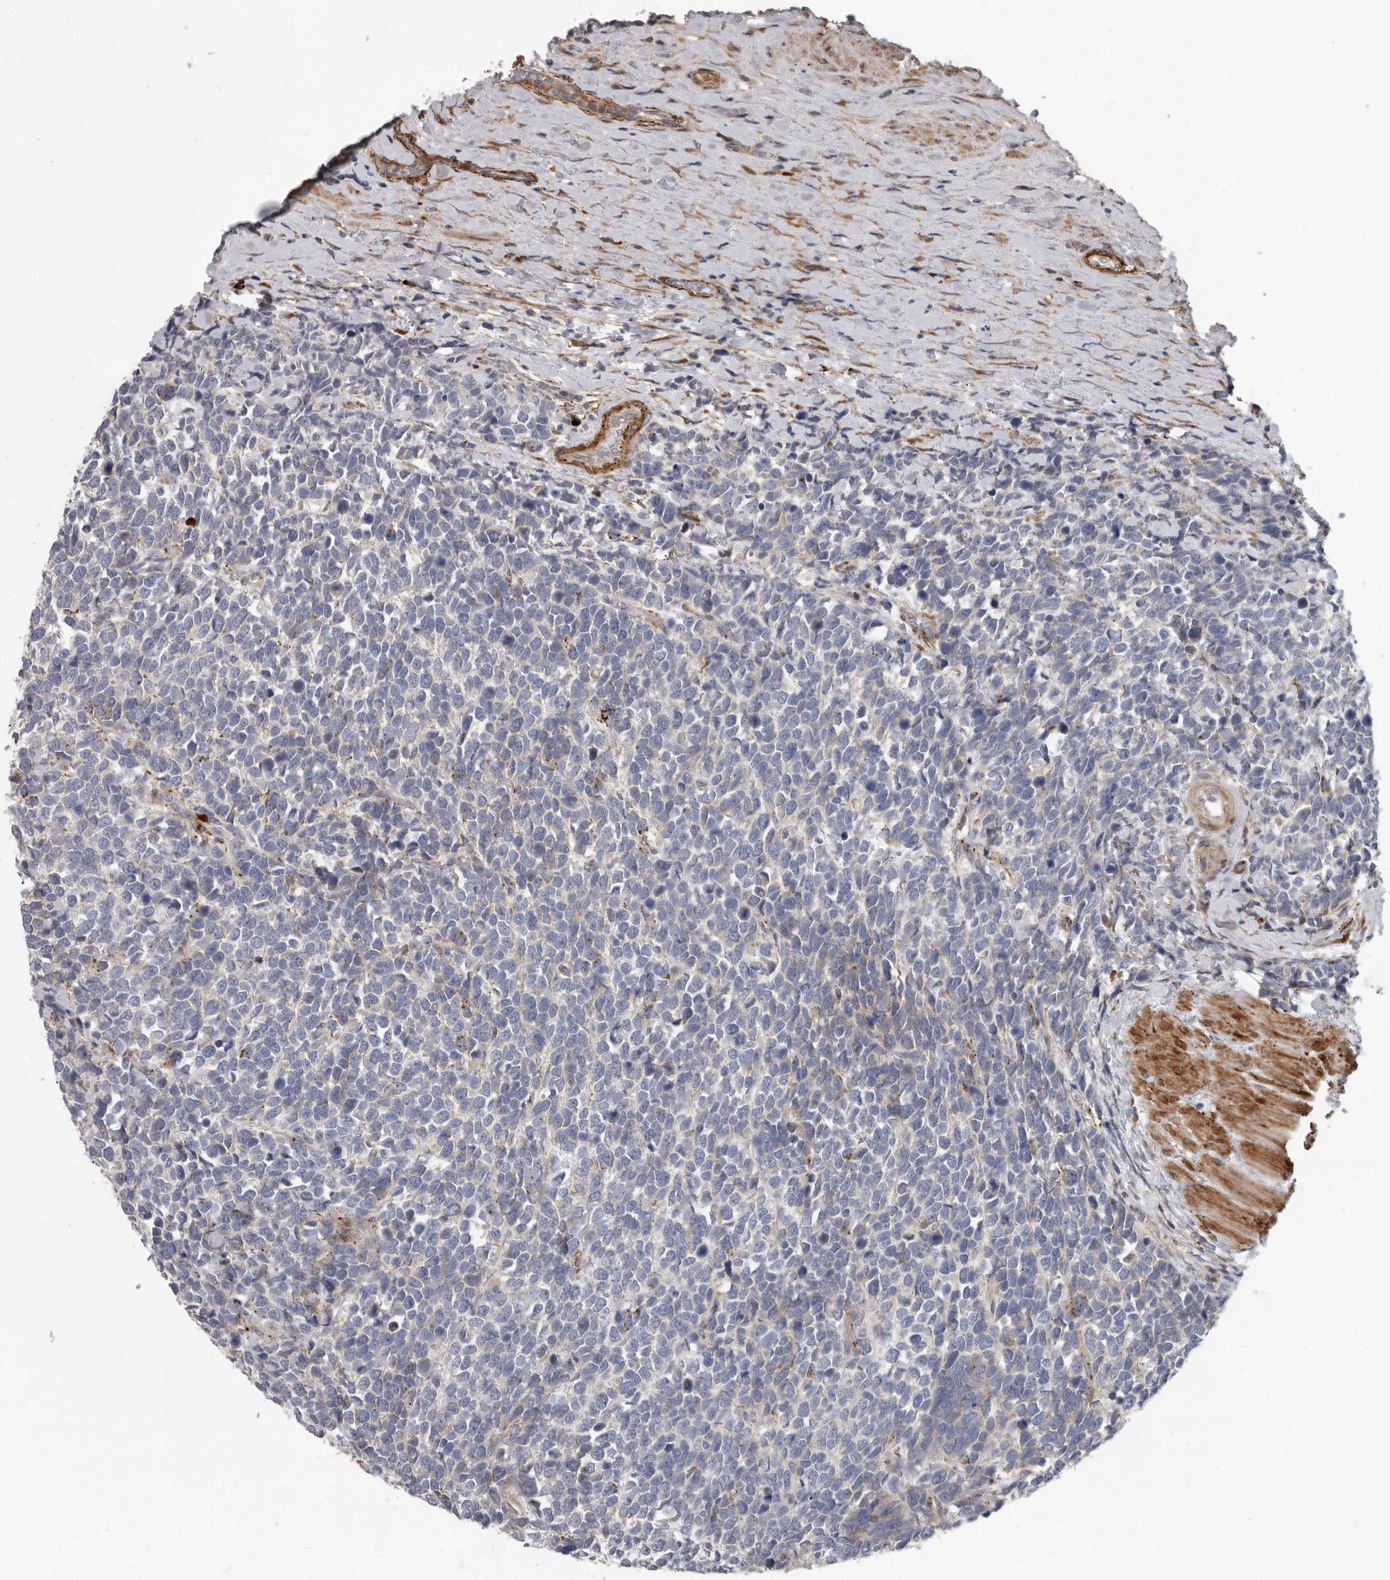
{"staining": {"intensity": "negative", "quantity": "none", "location": "none"}, "tissue": "urothelial cancer", "cell_type": "Tumor cells", "image_type": "cancer", "snomed": [{"axis": "morphology", "description": "Urothelial carcinoma, High grade"}, {"axis": "topography", "description": "Urinary bladder"}], "caption": "The photomicrograph exhibits no significant expression in tumor cells of urothelial cancer. Brightfield microscopy of immunohistochemistry stained with DAB (brown) and hematoxylin (blue), captured at high magnification.", "gene": "ATXN3L", "patient": {"sex": "female", "age": 82}}